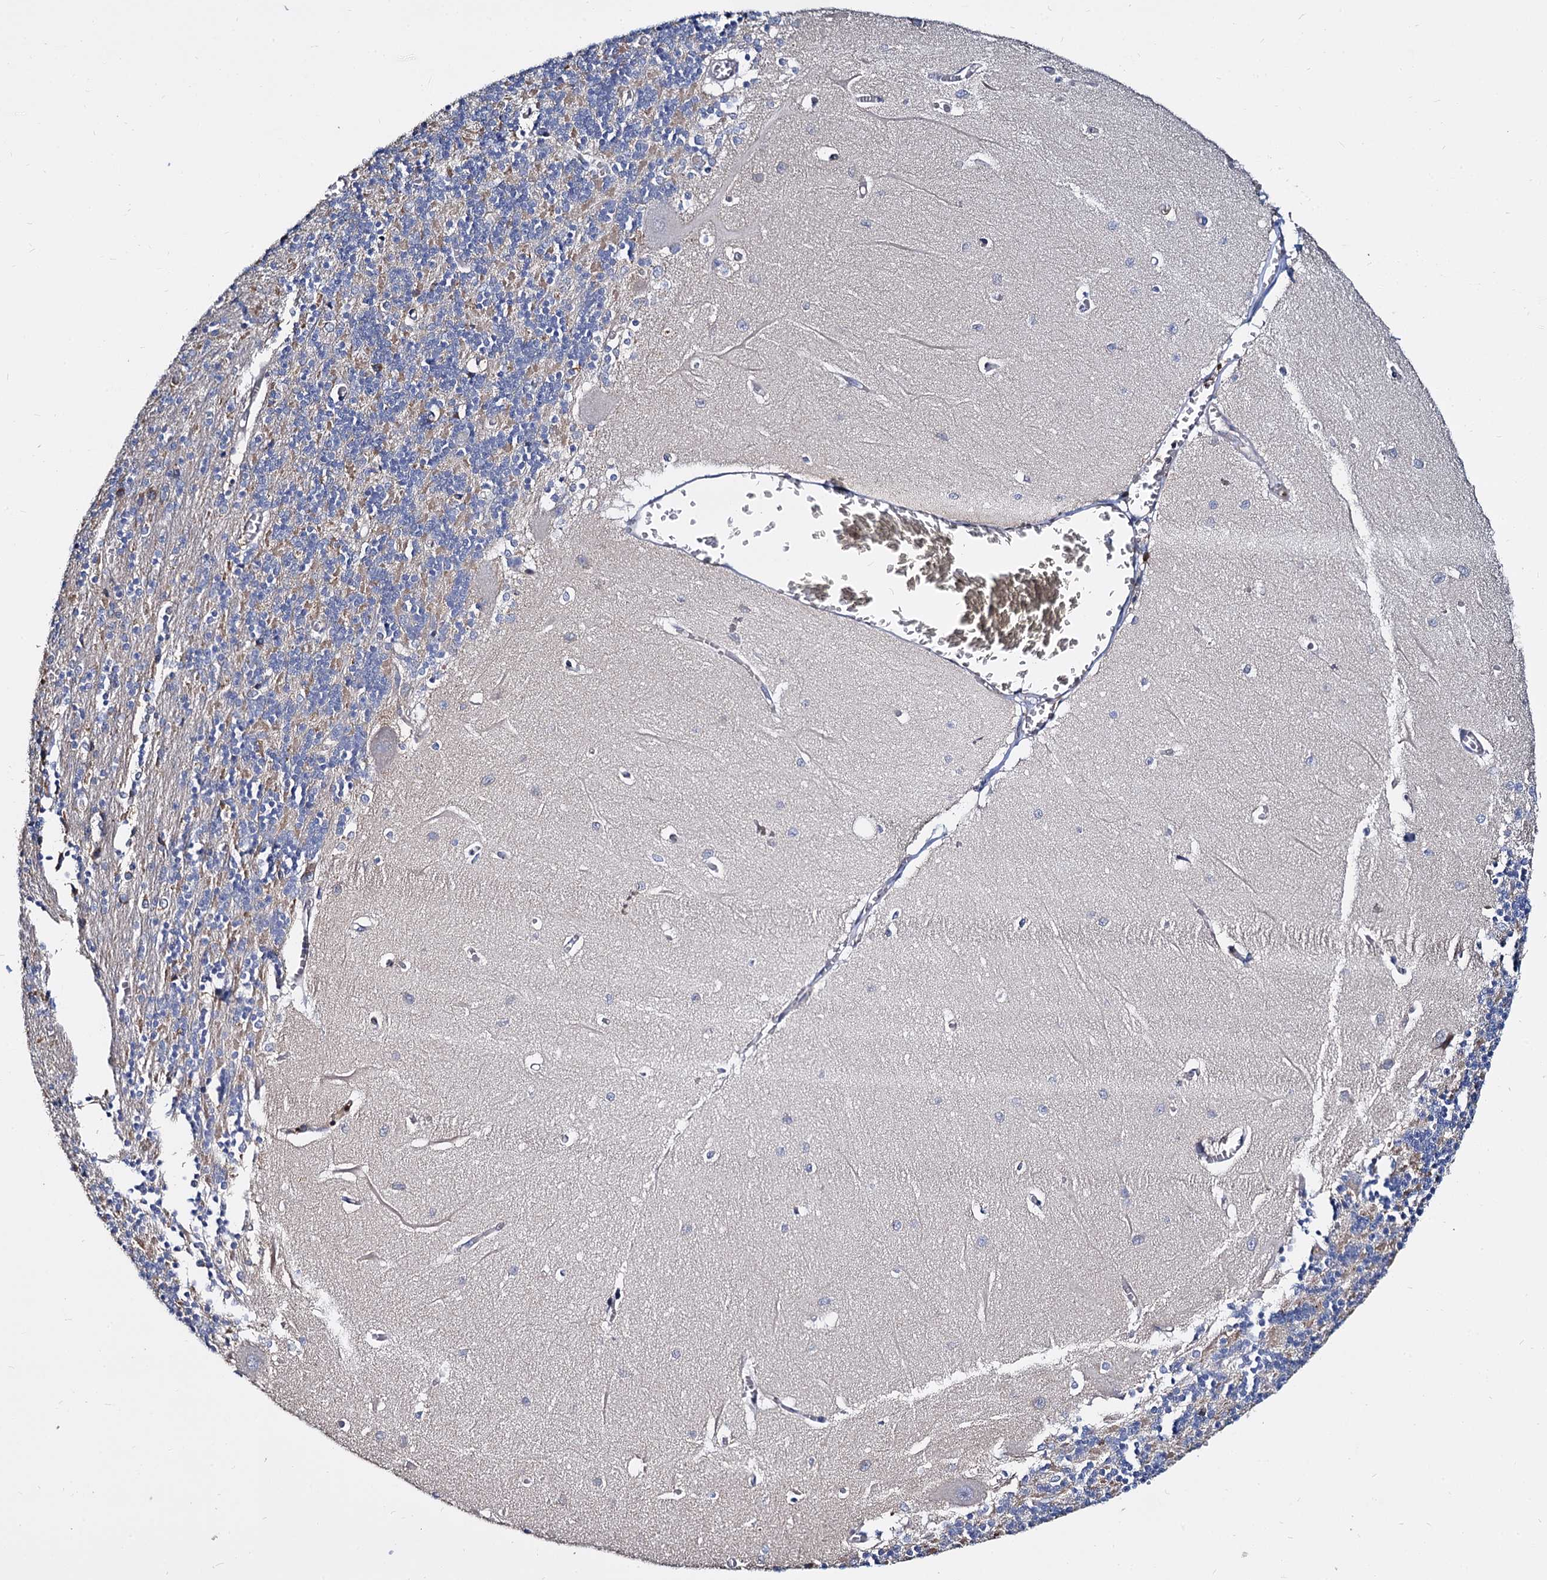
{"staining": {"intensity": "negative", "quantity": "none", "location": "none"}, "tissue": "cerebellum", "cell_type": "Cells in granular layer", "image_type": "normal", "snomed": [{"axis": "morphology", "description": "Normal tissue, NOS"}, {"axis": "topography", "description": "Cerebellum"}], "caption": "DAB immunohistochemical staining of normal cerebellum demonstrates no significant staining in cells in granular layer.", "gene": "ANKRD13A", "patient": {"sex": "male", "age": 37}}